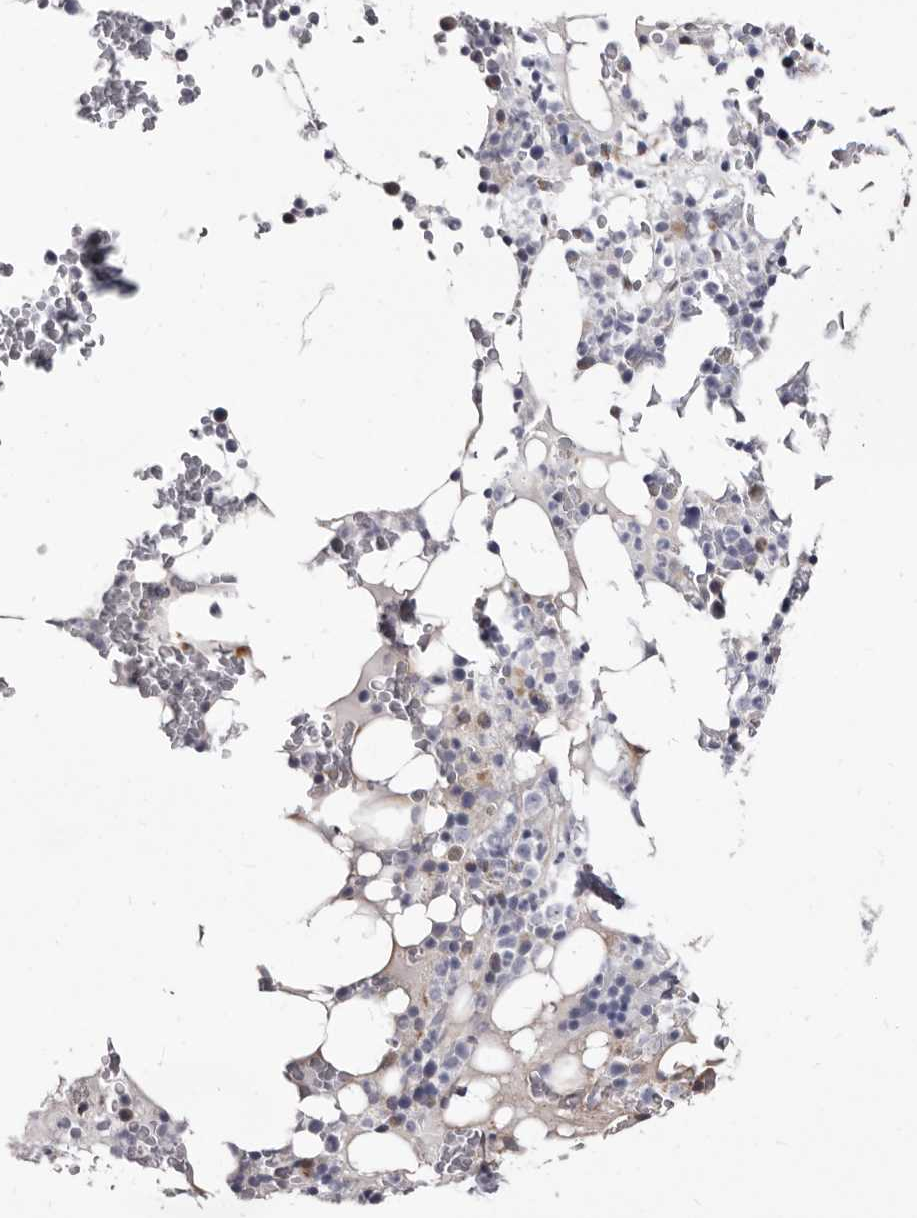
{"staining": {"intensity": "moderate", "quantity": "<25%", "location": "cytoplasmic/membranous"}, "tissue": "bone marrow", "cell_type": "Hematopoietic cells", "image_type": "normal", "snomed": [{"axis": "morphology", "description": "Normal tissue, NOS"}, {"axis": "topography", "description": "Bone marrow"}], "caption": "Hematopoietic cells show low levels of moderate cytoplasmic/membranous positivity in approximately <25% of cells in benign bone marrow.", "gene": "NUBPL", "patient": {"sex": "male", "age": 58}}